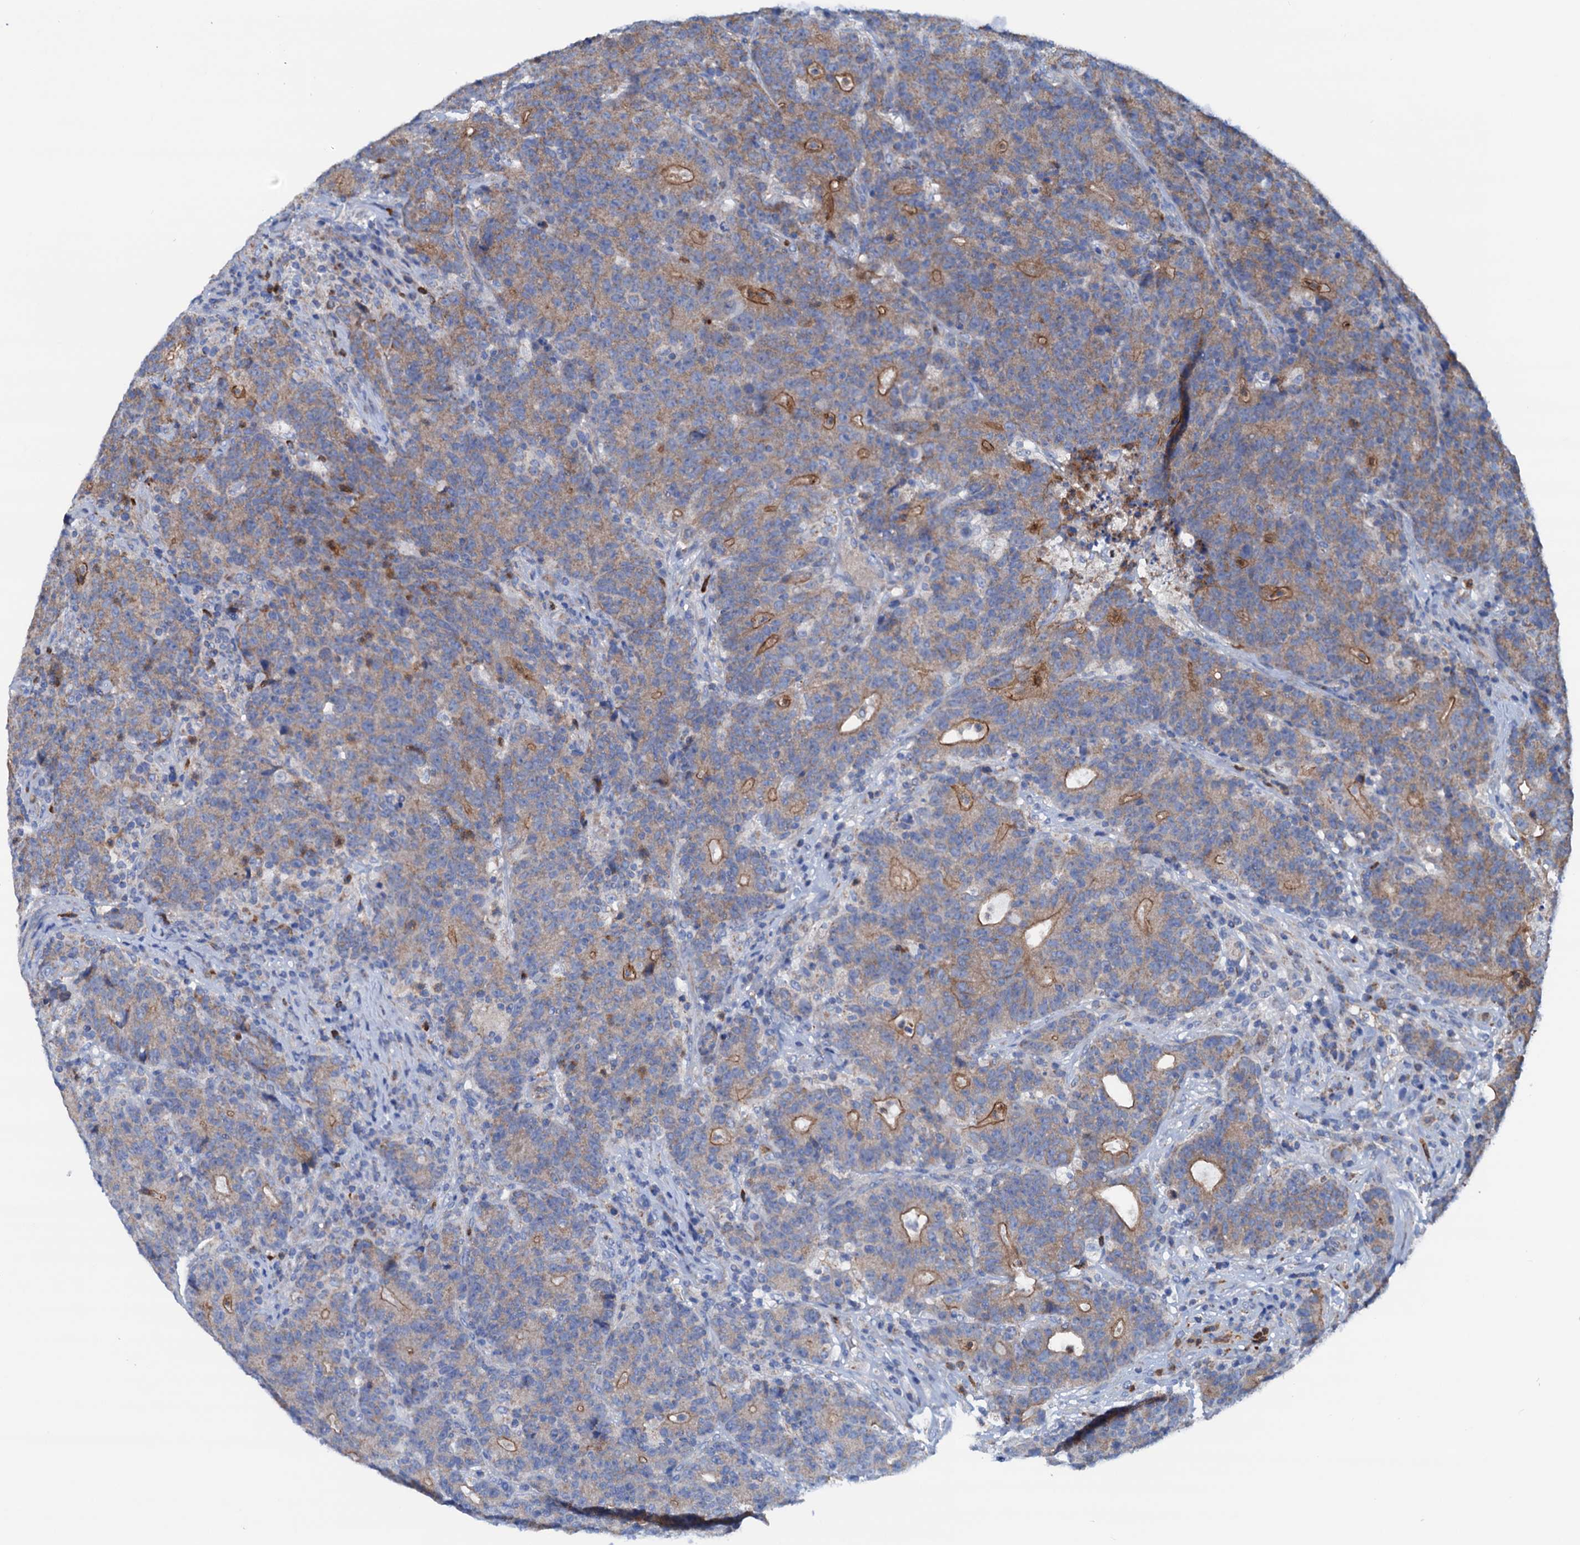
{"staining": {"intensity": "moderate", "quantity": "25%-75%", "location": "cytoplasmic/membranous"}, "tissue": "colorectal cancer", "cell_type": "Tumor cells", "image_type": "cancer", "snomed": [{"axis": "morphology", "description": "Adenocarcinoma, NOS"}, {"axis": "topography", "description": "Colon"}], "caption": "Colorectal adenocarcinoma stained with a protein marker reveals moderate staining in tumor cells.", "gene": "RASSF9", "patient": {"sex": "female", "age": 75}}